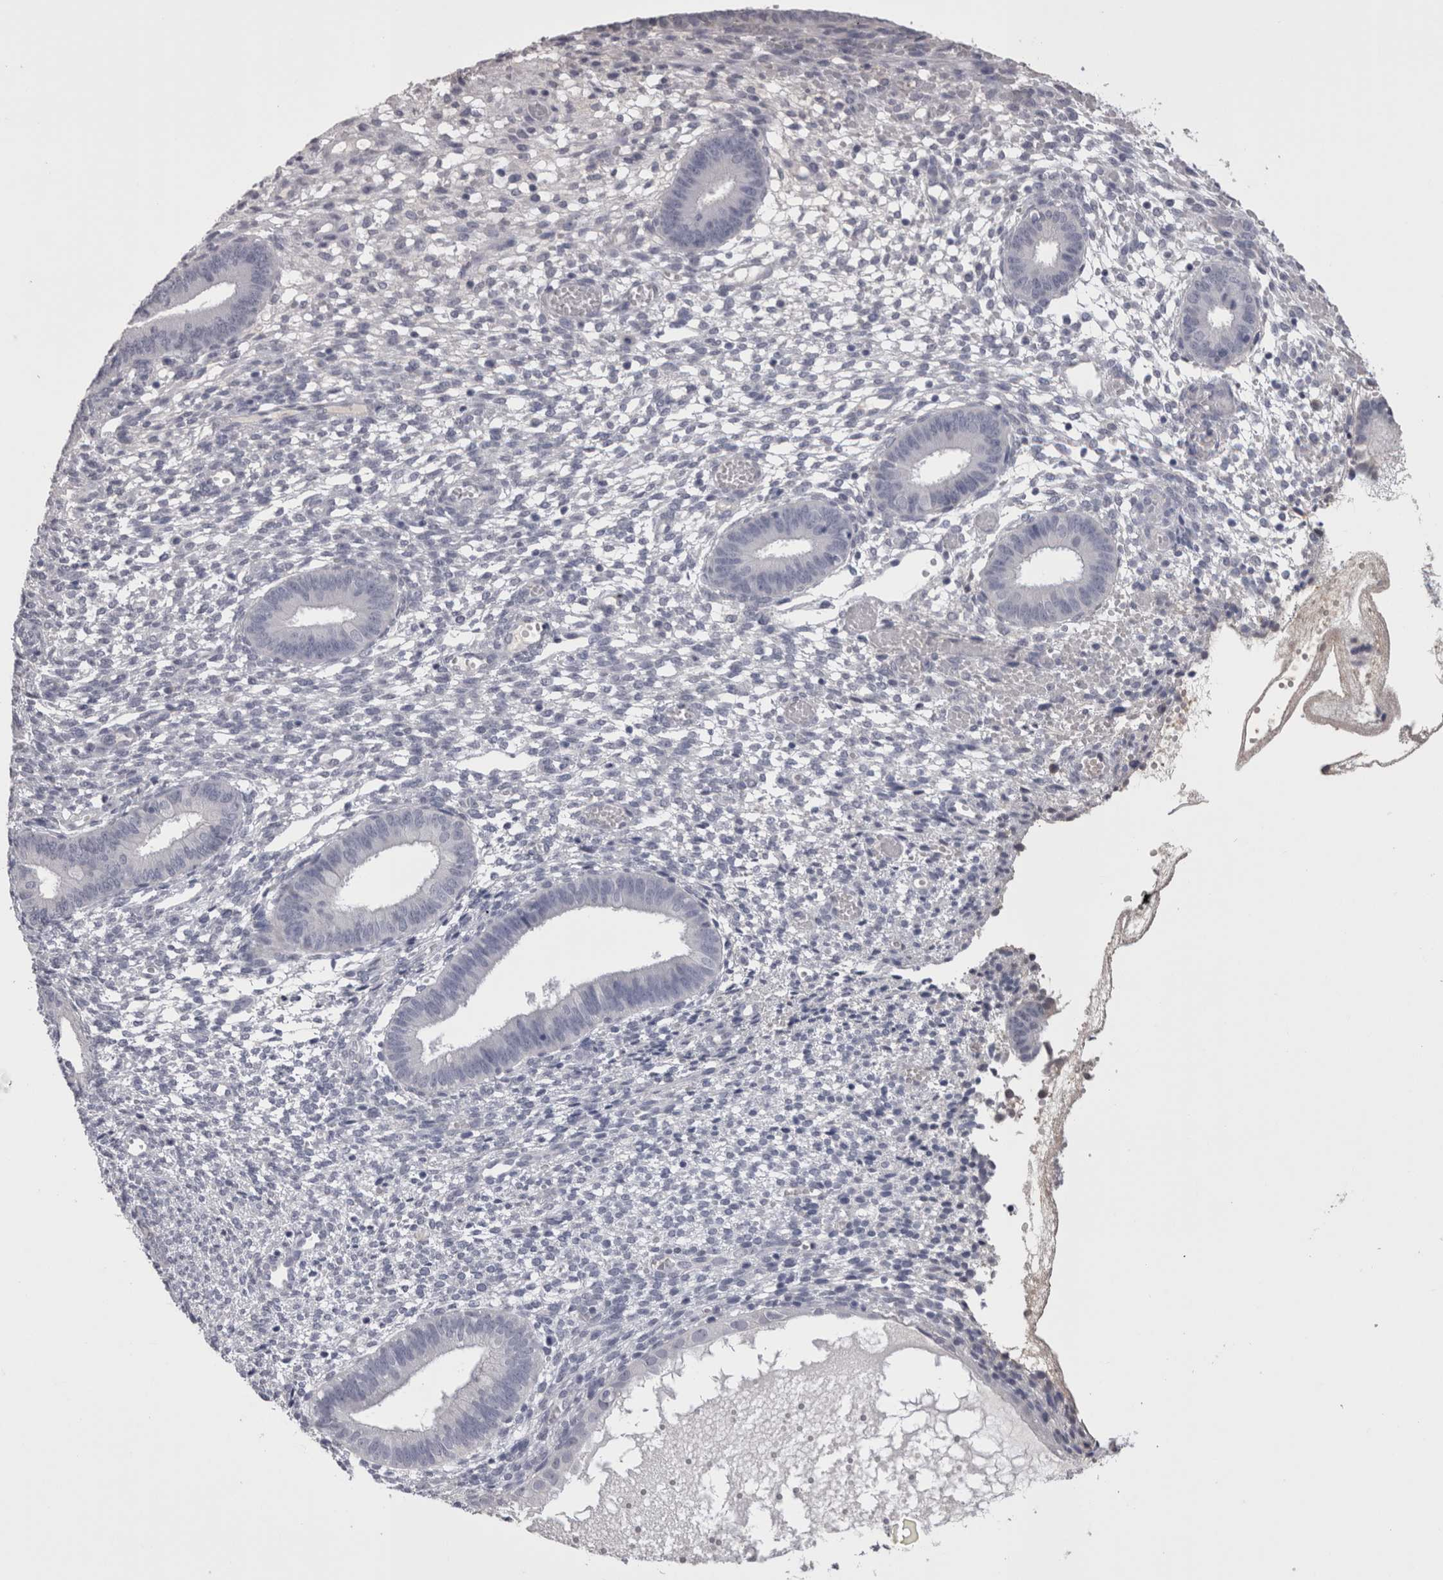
{"staining": {"intensity": "negative", "quantity": "none", "location": "none"}, "tissue": "endometrium", "cell_type": "Cells in endometrial stroma", "image_type": "normal", "snomed": [{"axis": "morphology", "description": "Normal tissue, NOS"}, {"axis": "topography", "description": "Endometrium"}], "caption": "A high-resolution image shows immunohistochemistry staining of normal endometrium, which demonstrates no significant expression in cells in endometrial stroma.", "gene": "CDHR5", "patient": {"sex": "female", "age": 46}}